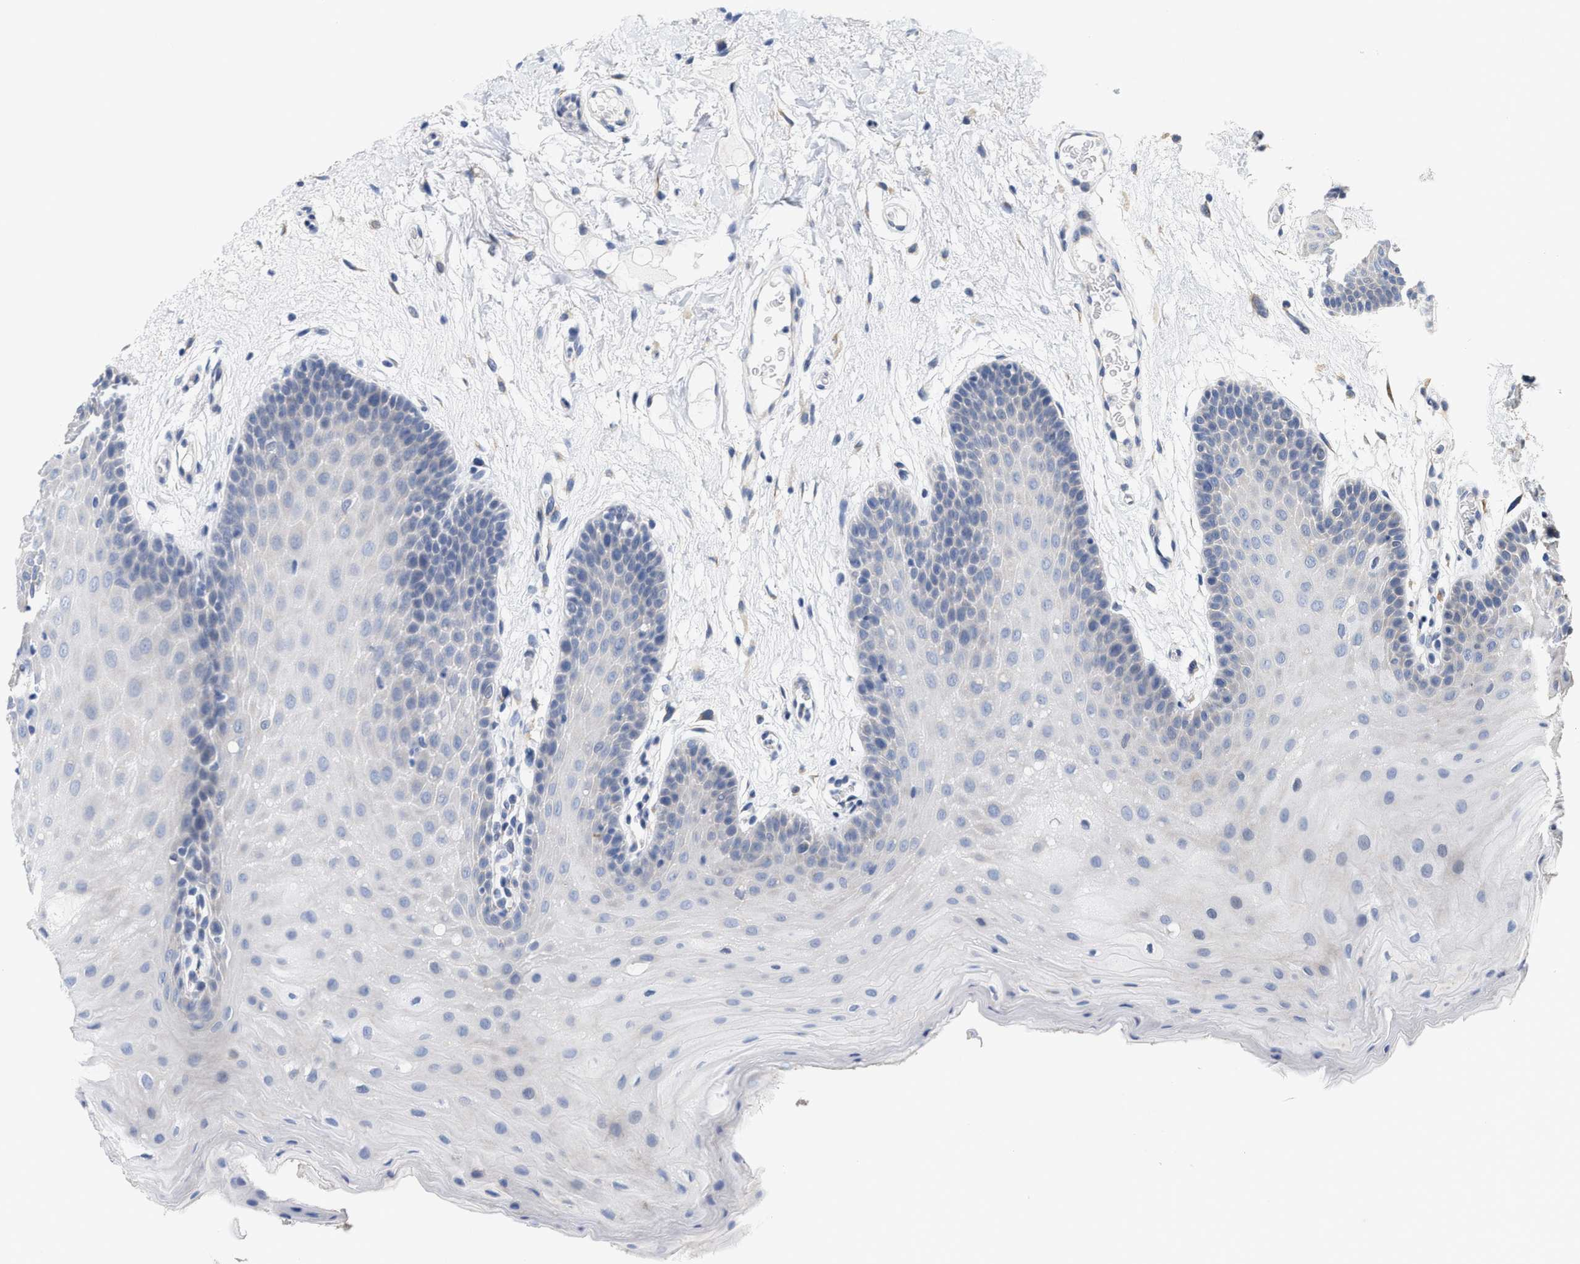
{"staining": {"intensity": "negative", "quantity": "none", "location": "none"}, "tissue": "oral mucosa", "cell_type": "Squamous epithelial cells", "image_type": "normal", "snomed": [{"axis": "morphology", "description": "Normal tissue, NOS"}, {"axis": "morphology", "description": "Squamous cell carcinoma, NOS"}, {"axis": "topography", "description": "Oral tissue"}, {"axis": "topography", "description": "Head-Neck"}], "caption": "High power microscopy photomicrograph of an immunohistochemistry (IHC) micrograph of benign oral mucosa, revealing no significant expression in squamous epithelial cells. (Stains: DAB (3,3'-diaminobenzidine) immunohistochemistry with hematoxylin counter stain, Microscopy: brightfield microscopy at high magnification).", "gene": "RYR2", "patient": {"sex": "male", "age": 71}}